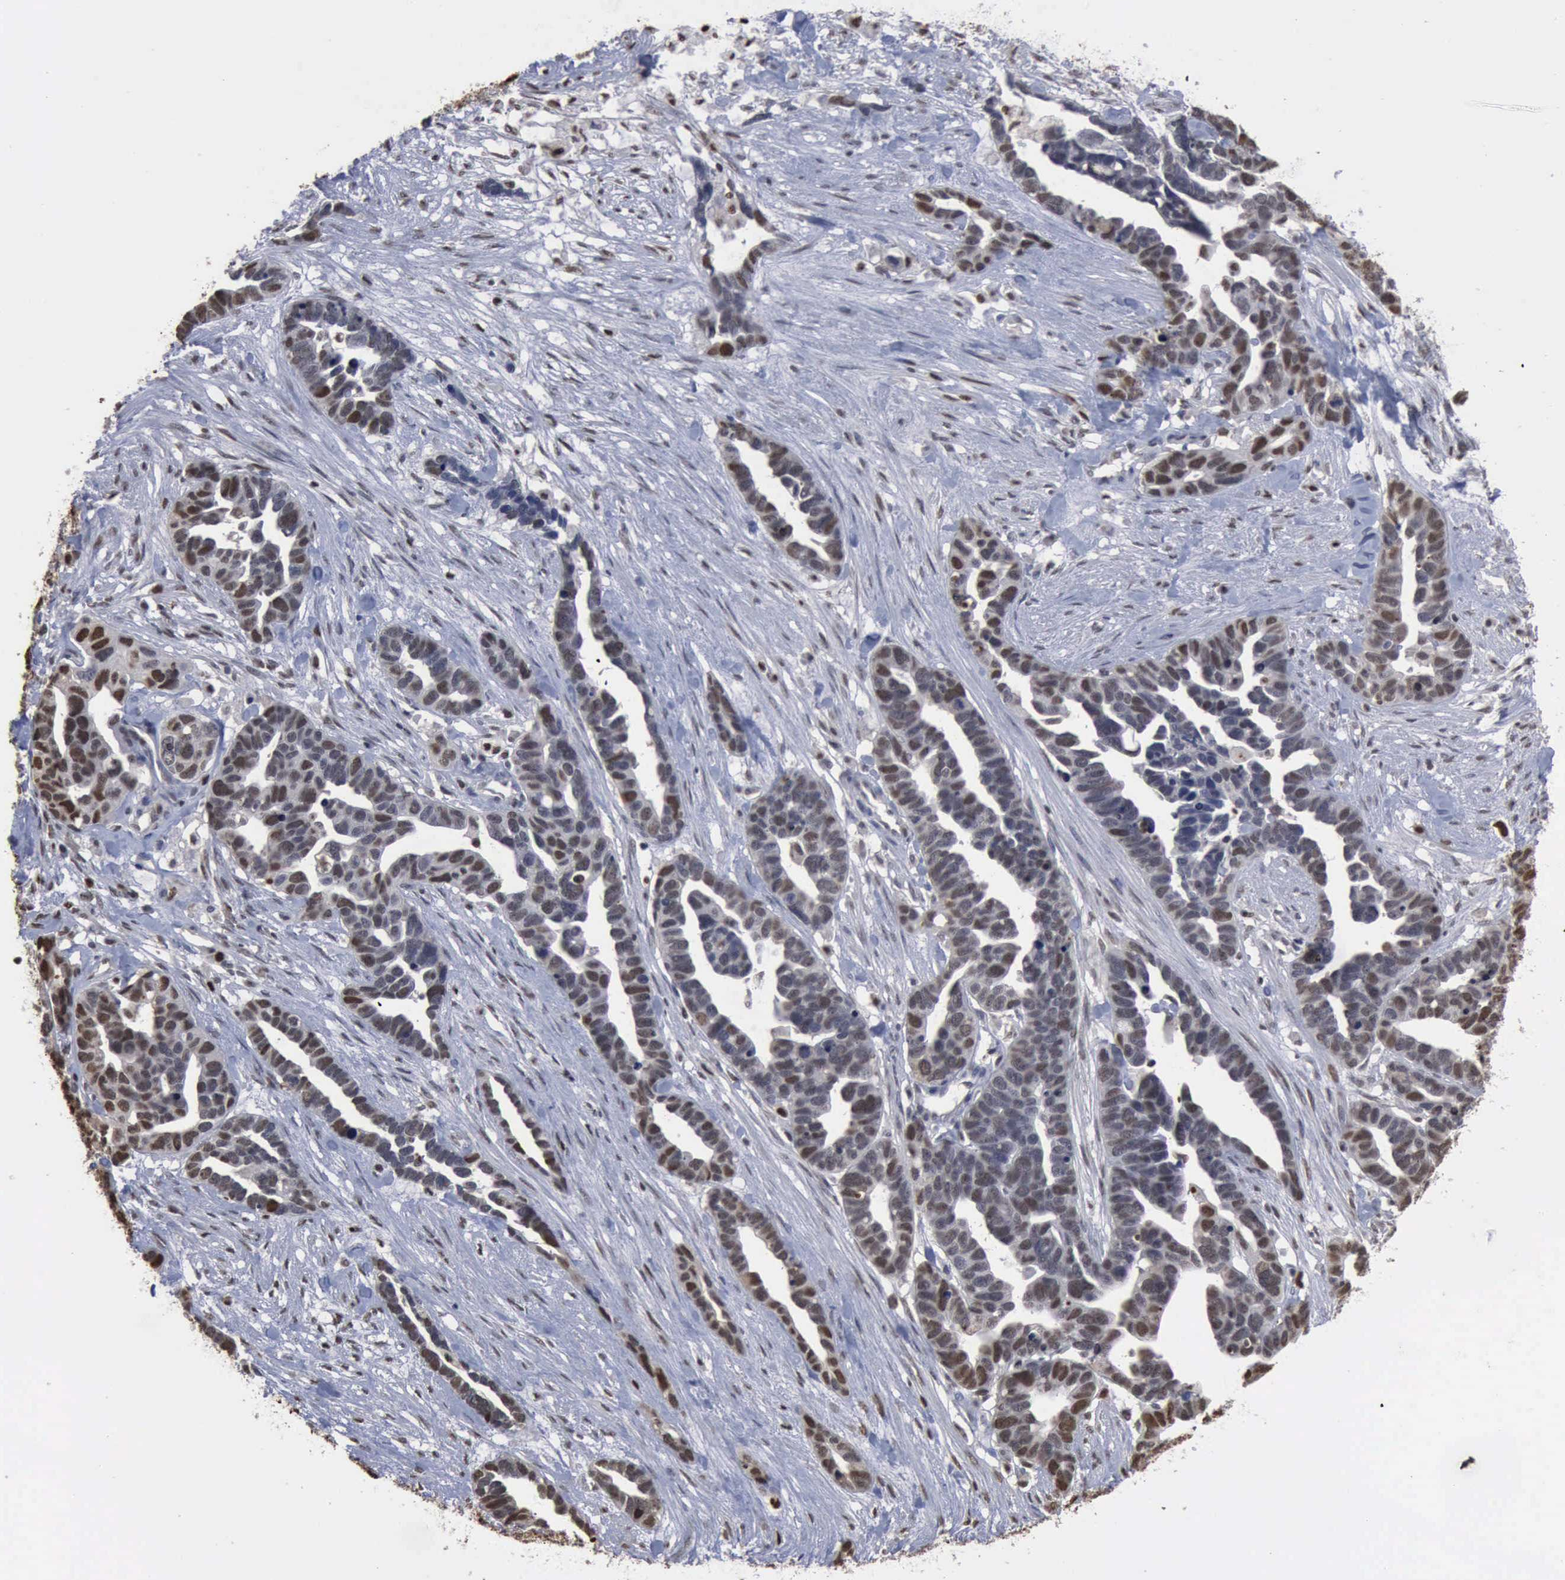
{"staining": {"intensity": "weak", "quantity": "25%-75%", "location": "nuclear"}, "tissue": "ovarian cancer", "cell_type": "Tumor cells", "image_type": "cancer", "snomed": [{"axis": "morphology", "description": "Cystadenocarcinoma, serous, NOS"}, {"axis": "topography", "description": "Ovary"}], "caption": "Human serous cystadenocarcinoma (ovarian) stained with a protein marker reveals weak staining in tumor cells.", "gene": "PCNA", "patient": {"sex": "female", "age": 54}}